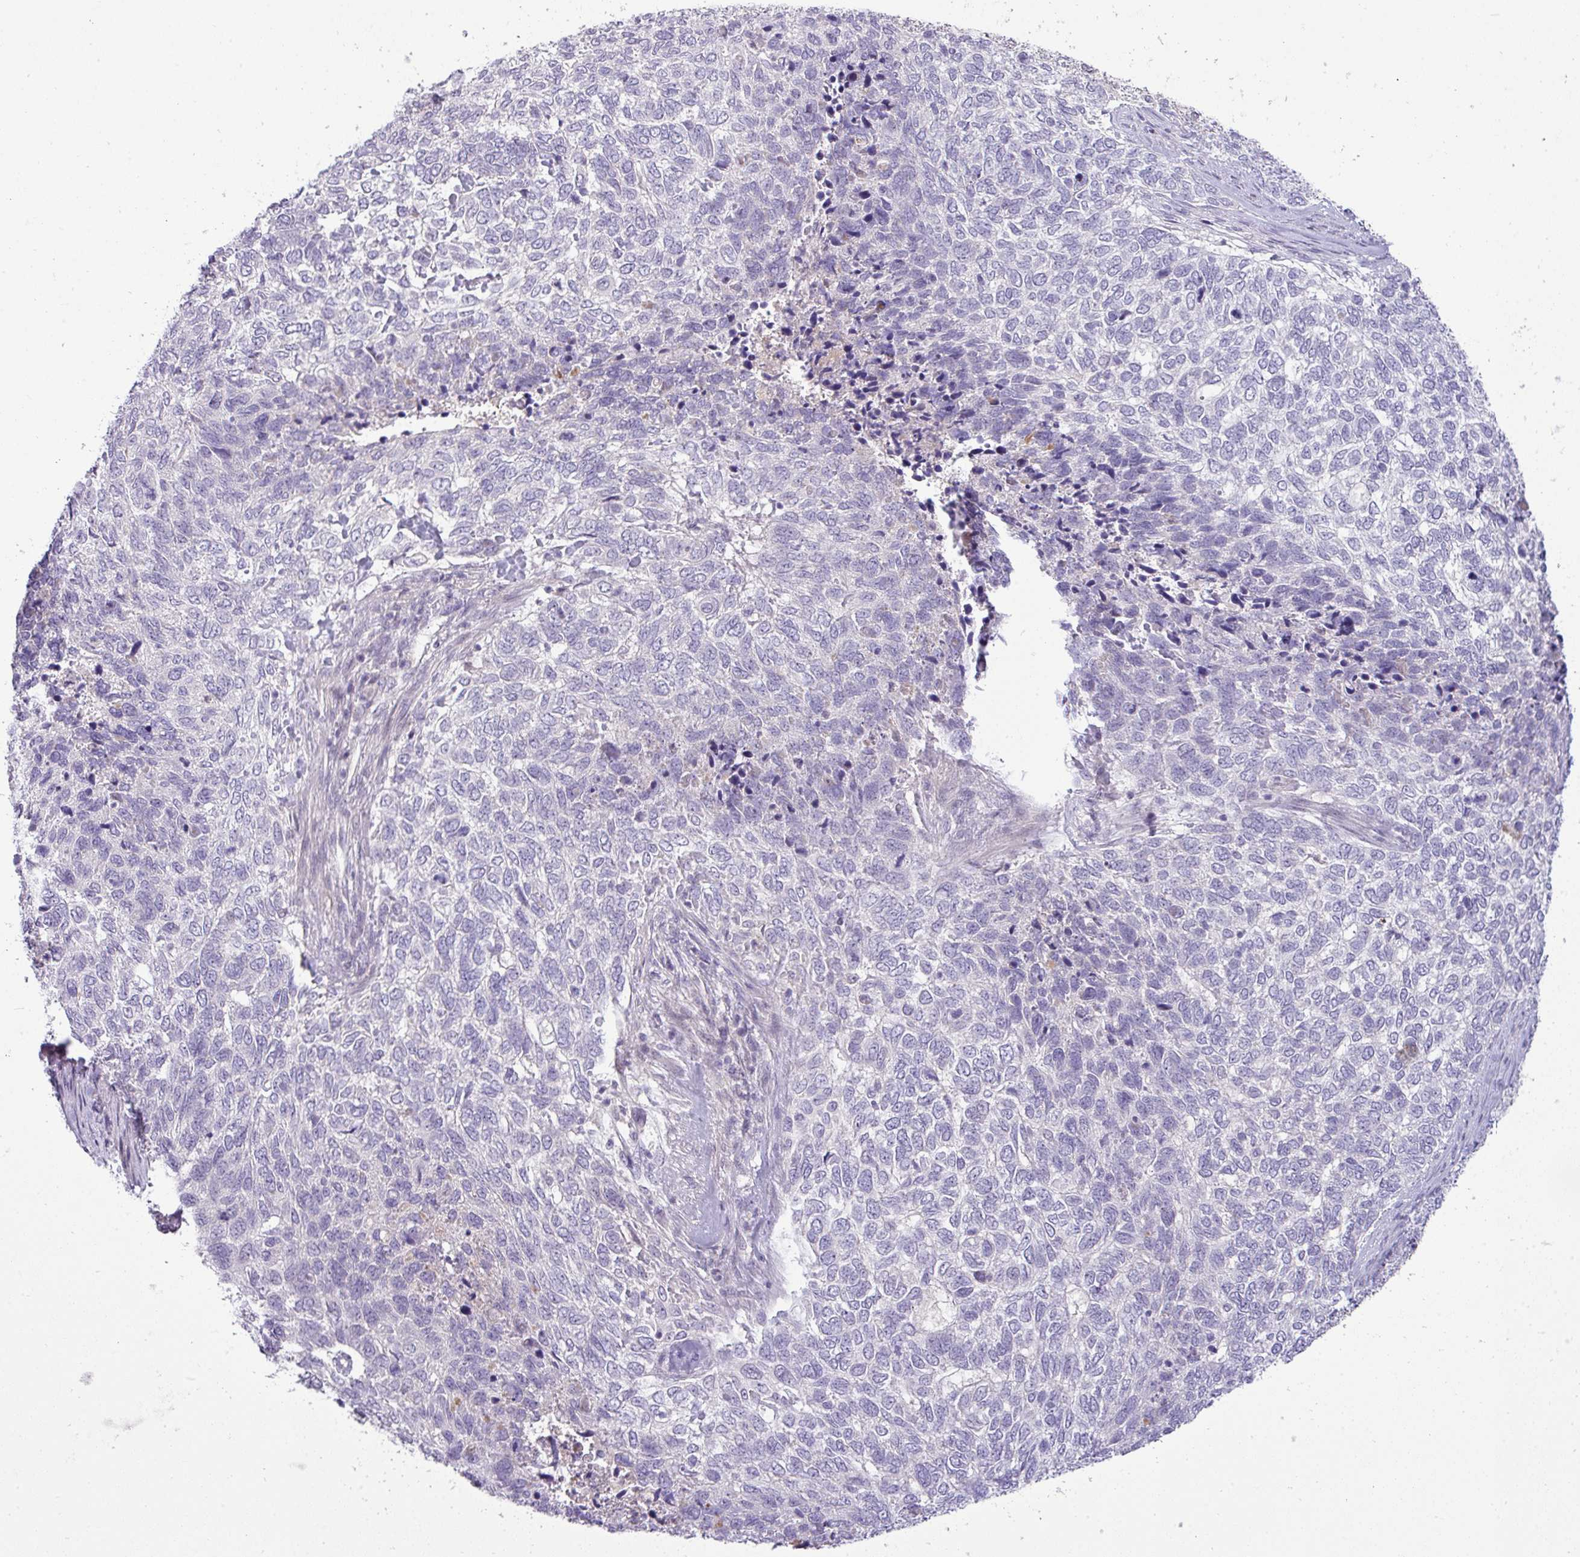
{"staining": {"intensity": "negative", "quantity": "none", "location": "none"}, "tissue": "skin cancer", "cell_type": "Tumor cells", "image_type": "cancer", "snomed": [{"axis": "morphology", "description": "Basal cell carcinoma"}, {"axis": "topography", "description": "Skin"}], "caption": "This micrograph is of skin basal cell carcinoma stained with immunohistochemistry to label a protein in brown with the nuclei are counter-stained blue. There is no expression in tumor cells.", "gene": "APOM", "patient": {"sex": "female", "age": 65}}